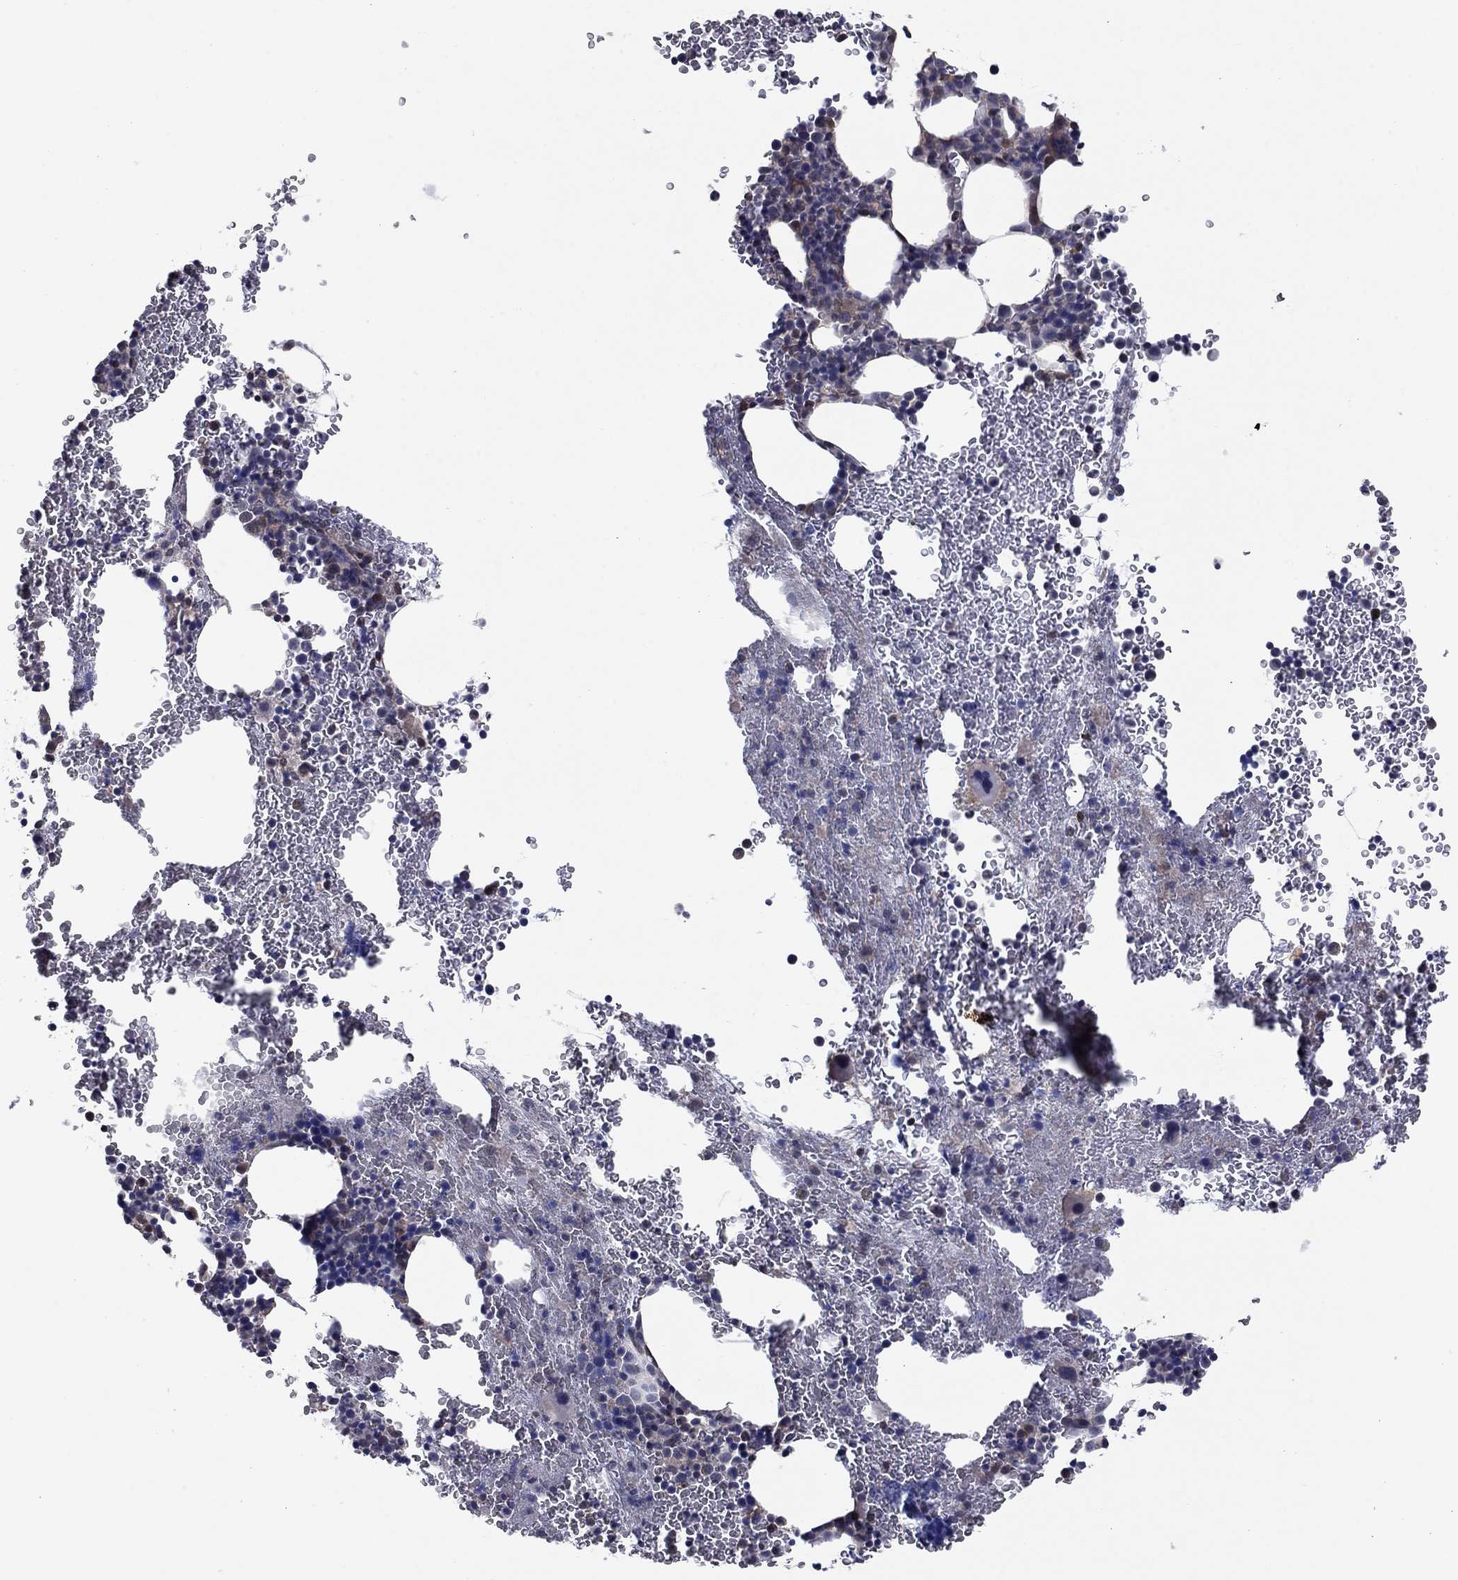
{"staining": {"intensity": "weak", "quantity": "25%-75%", "location": "cytoplasmic/membranous"}, "tissue": "bone marrow", "cell_type": "Hematopoietic cells", "image_type": "normal", "snomed": [{"axis": "morphology", "description": "Normal tissue, NOS"}, {"axis": "topography", "description": "Bone marrow"}], "caption": "This photomicrograph shows unremarkable bone marrow stained with immunohistochemistry (IHC) to label a protein in brown. The cytoplasmic/membranous of hematopoietic cells show weak positivity for the protein. Nuclei are counter-stained blue.", "gene": "GRHPR", "patient": {"sex": "male", "age": 50}}